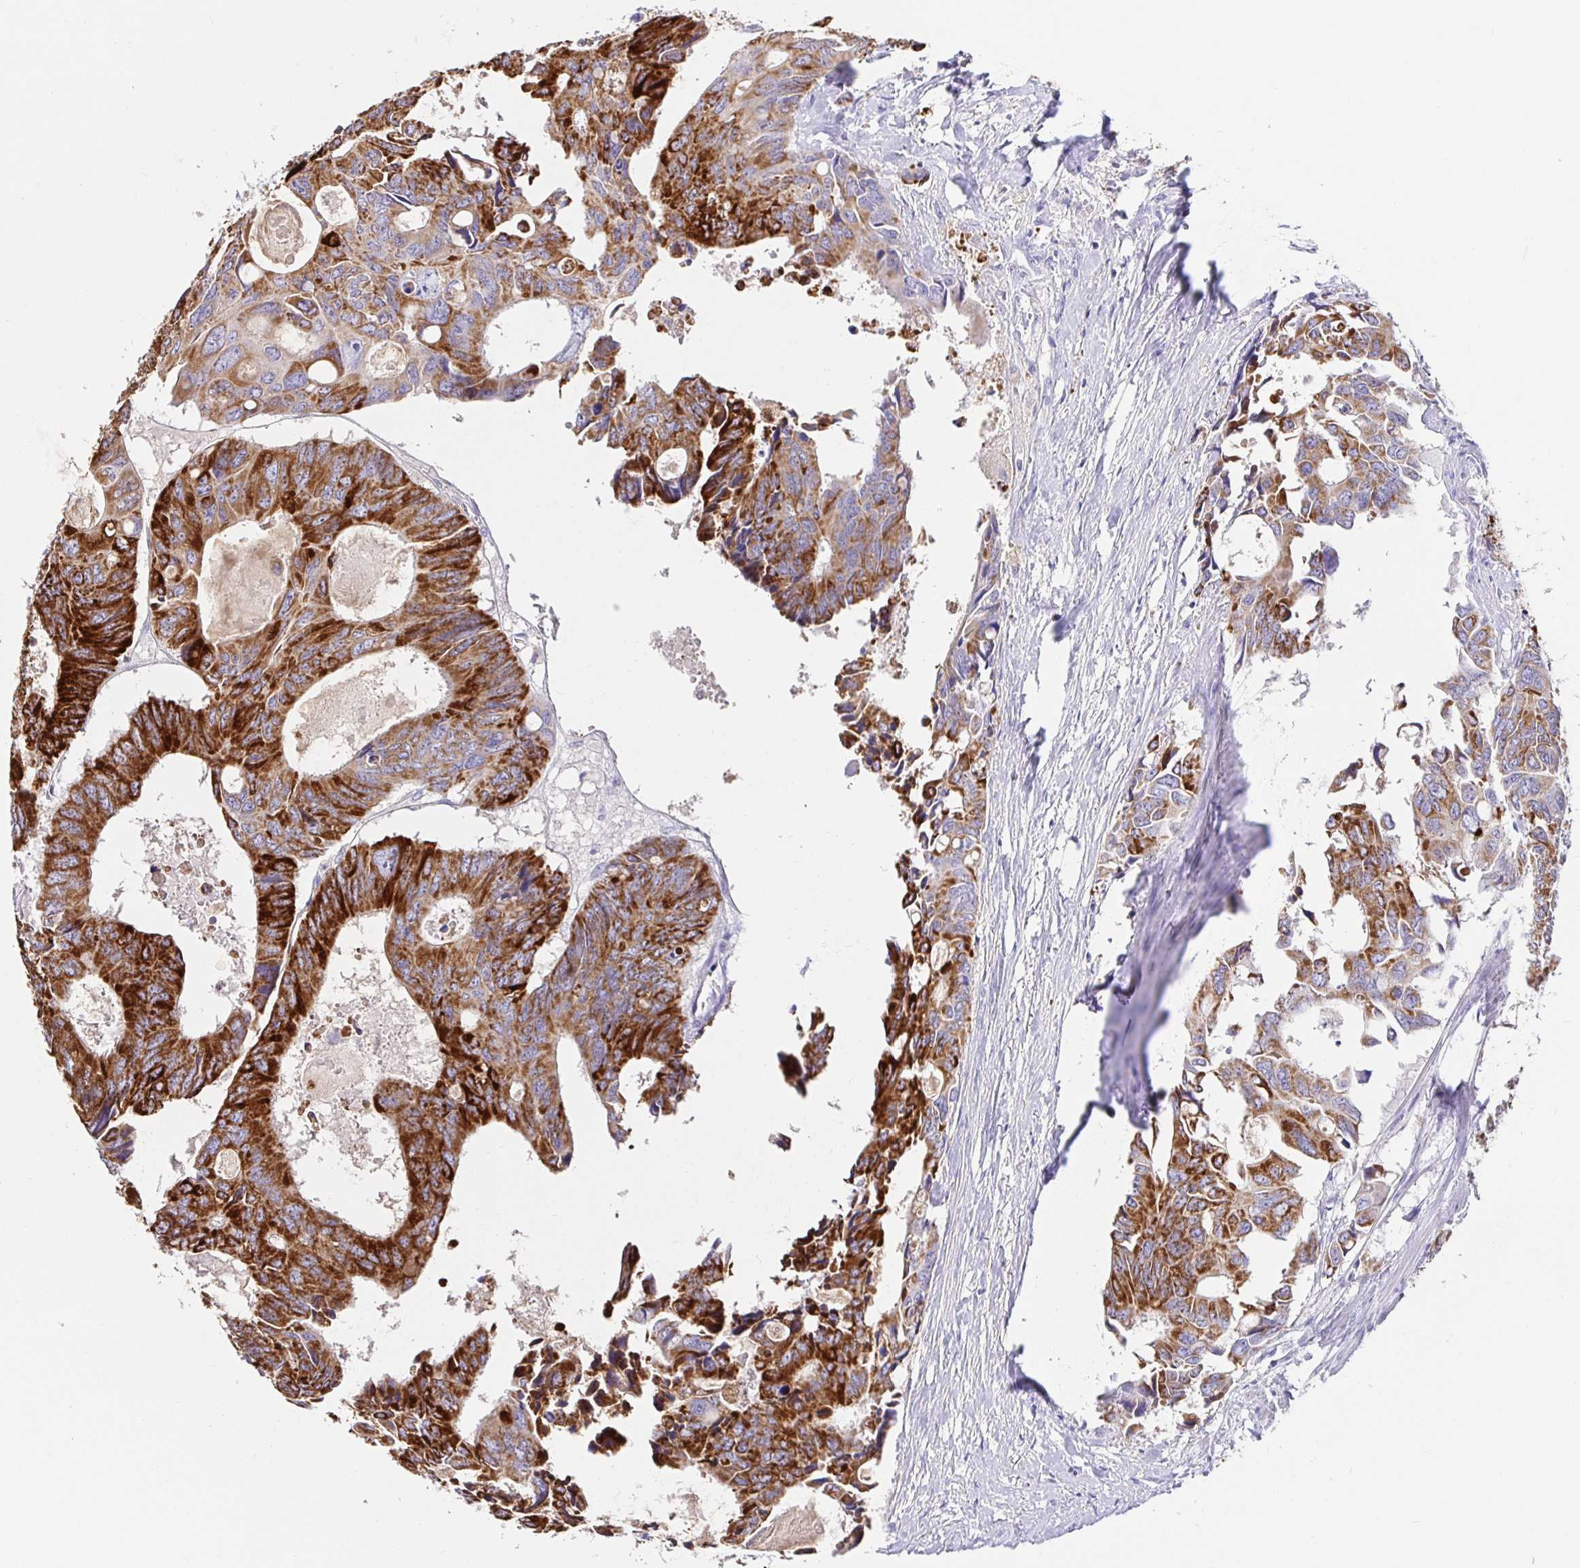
{"staining": {"intensity": "strong", "quantity": ">75%", "location": "cytoplasmic/membranous"}, "tissue": "colorectal cancer", "cell_type": "Tumor cells", "image_type": "cancer", "snomed": [{"axis": "morphology", "description": "Adenocarcinoma, NOS"}, {"axis": "topography", "description": "Rectum"}], "caption": "The histopathology image shows immunohistochemical staining of adenocarcinoma (colorectal). There is strong cytoplasmic/membranous expression is seen in about >75% of tumor cells.", "gene": "MAOA", "patient": {"sex": "male", "age": 76}}